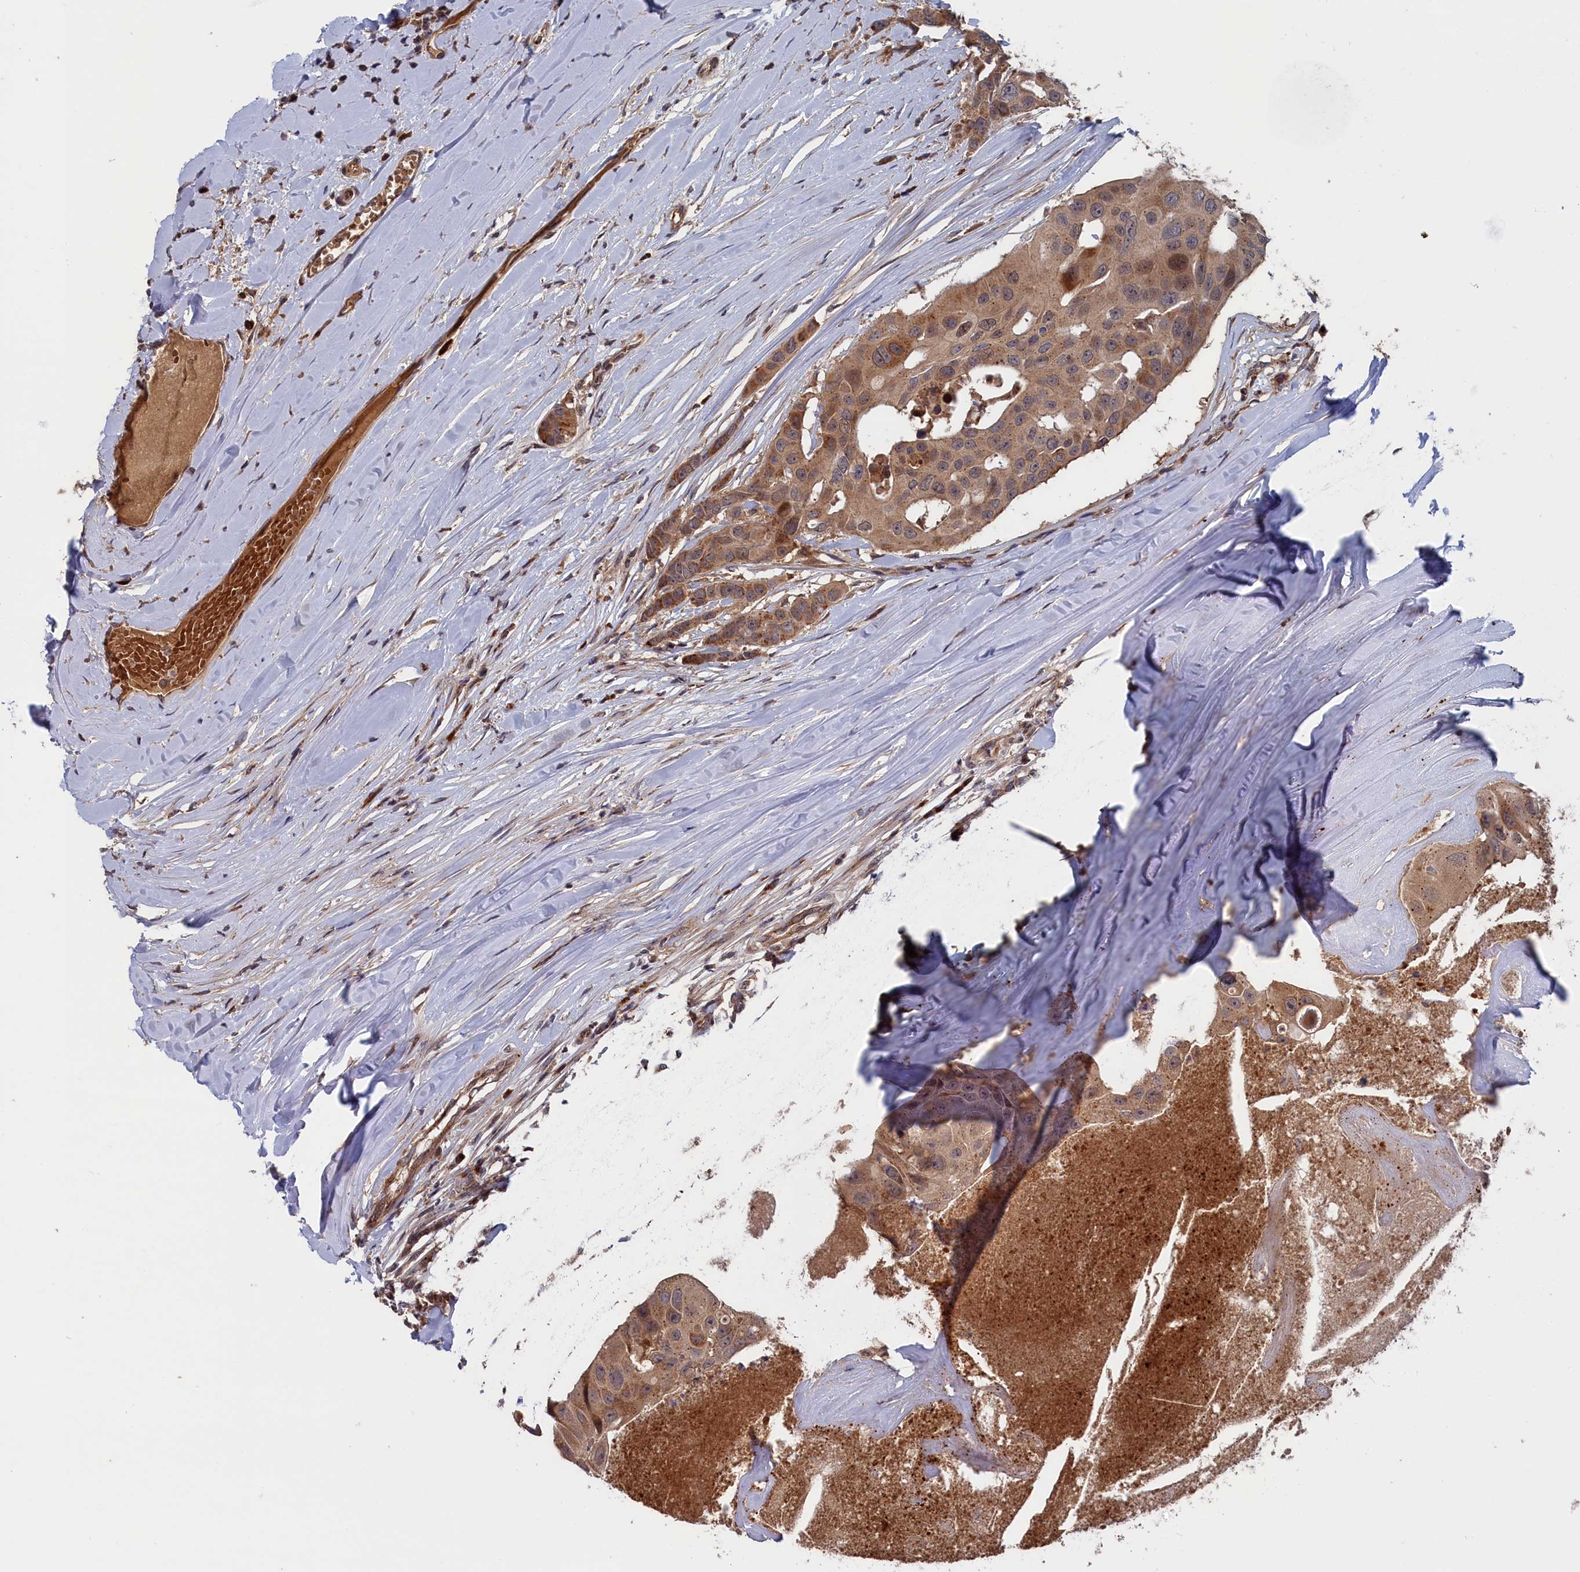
{"staining": {"intensity": "moderate", "quantity": ">75%", "location": "cytoplasmic/membranous"}, "tissue": "head and neck cancer", "cell_type": "Tumor cells", "image_type": "cancer", "snomed": [{"axis": "morphology", "description": "Adenocarcinoma, NOS"}, {"axis": "morphology", "description": "Adenocarcinoma, metastatic, NOS"}, {"axis": "topography", "description": "Head-Neck"}], "caption": "An image showing moderate cytoplasmic/membranous expression in approximately >75% of tumor cells in head and neck adenocarcinoma, as visualized by brown immunohistochemical staining.", "gene": "TRAPPC2L", "patient": {"sex": "male", "age": 75}}